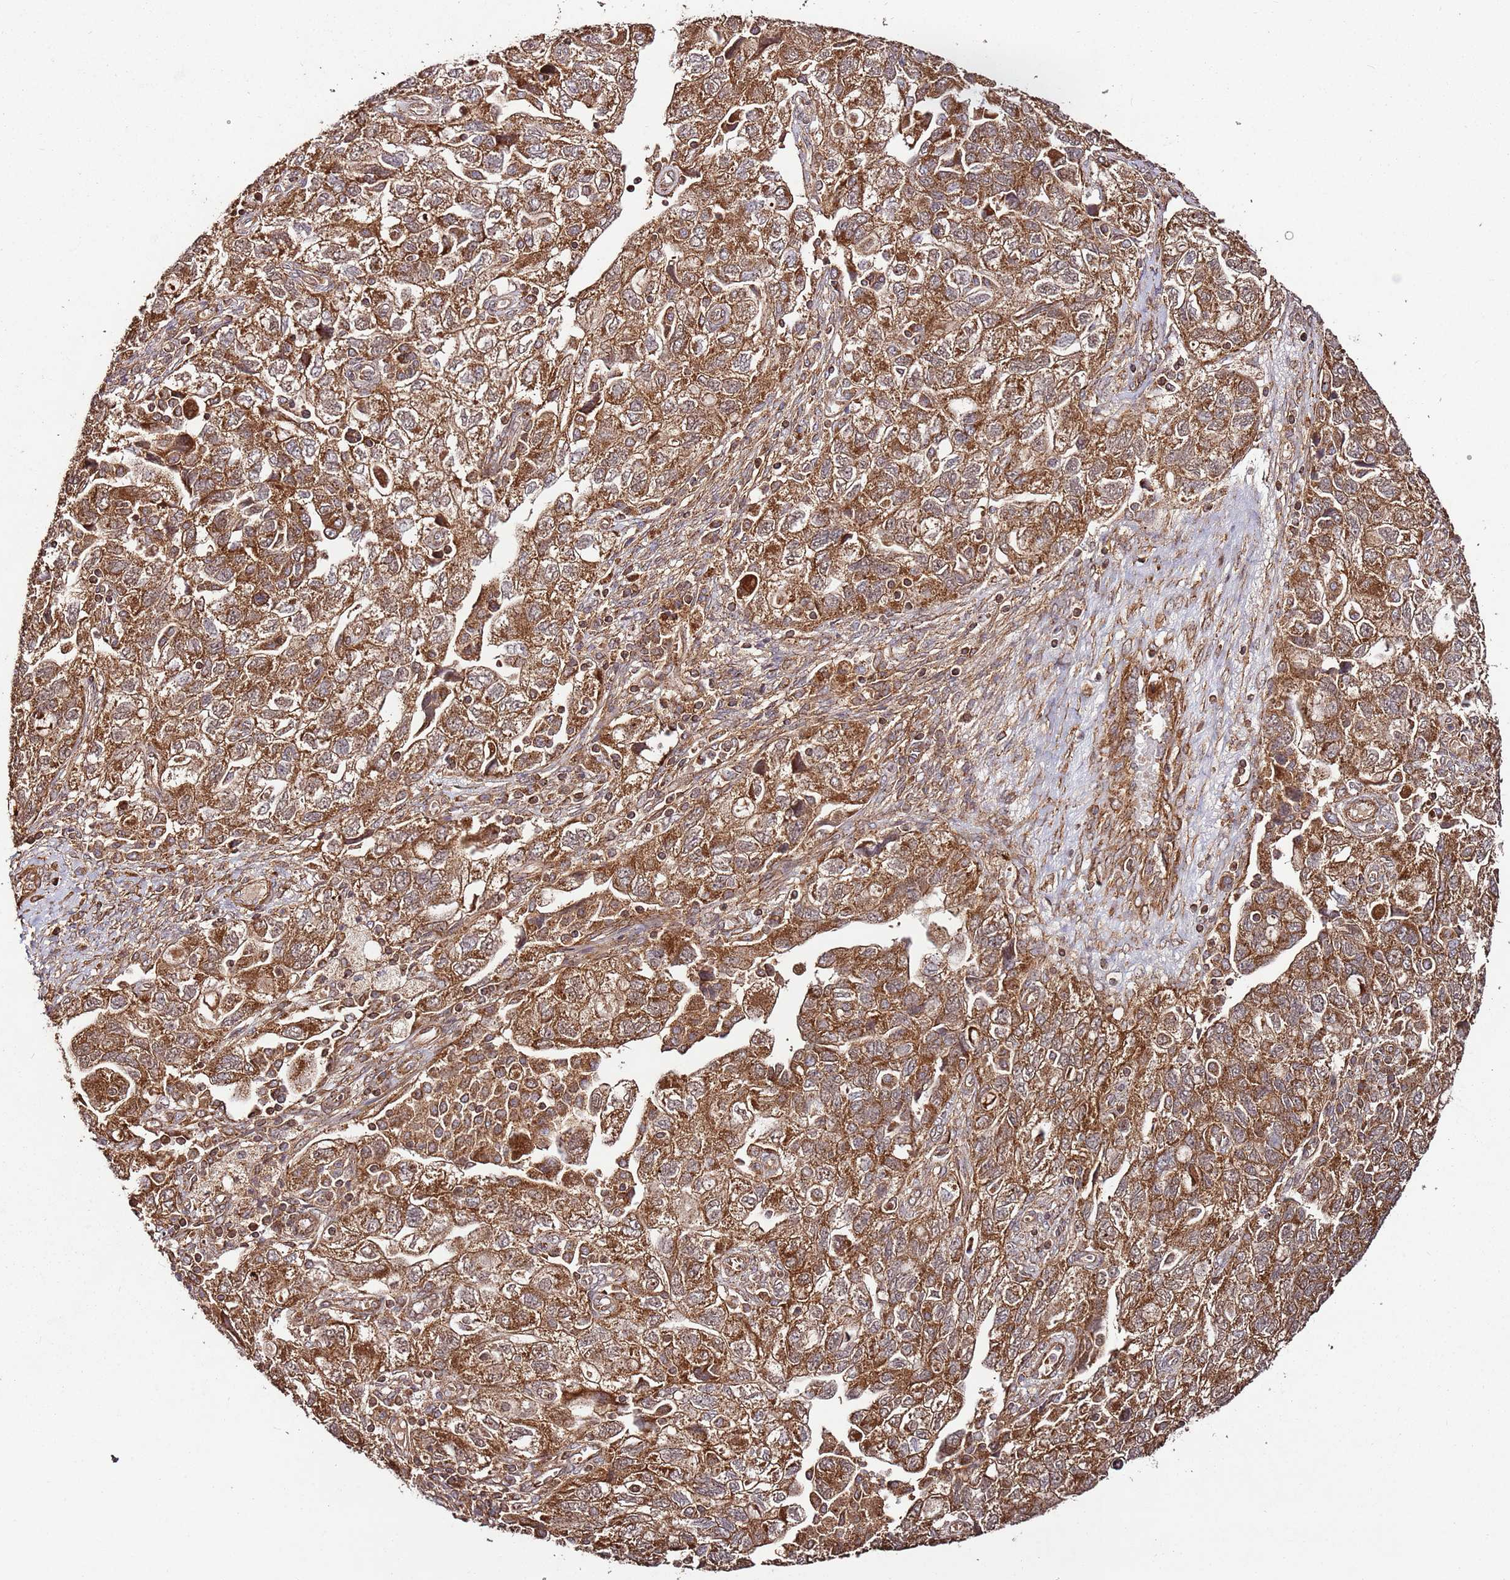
{"staining": {"intensity": "moderate", "quantity": ">75%", "location": "cytoplasmic/membranous"}, "tissue": "ovarian cancer", "cell_type": "Tumor cells", "image_type": "cancer", "snomed": [{"axis": "morphology", "description": "Carcinoma, NOS"}, {"axis": "morphology", "description": "Cystadenocarcinoma, serous, NOS"}, {"axis": "topography", "description": "Ovary"}], "caption": "Moderate cytoplasmic/membranous protein expression is identified in approximately >75% of tumor cells in ovarian cancer.", "gene": "FAM186A", "patient": {"sex": "female", "age": 69}}